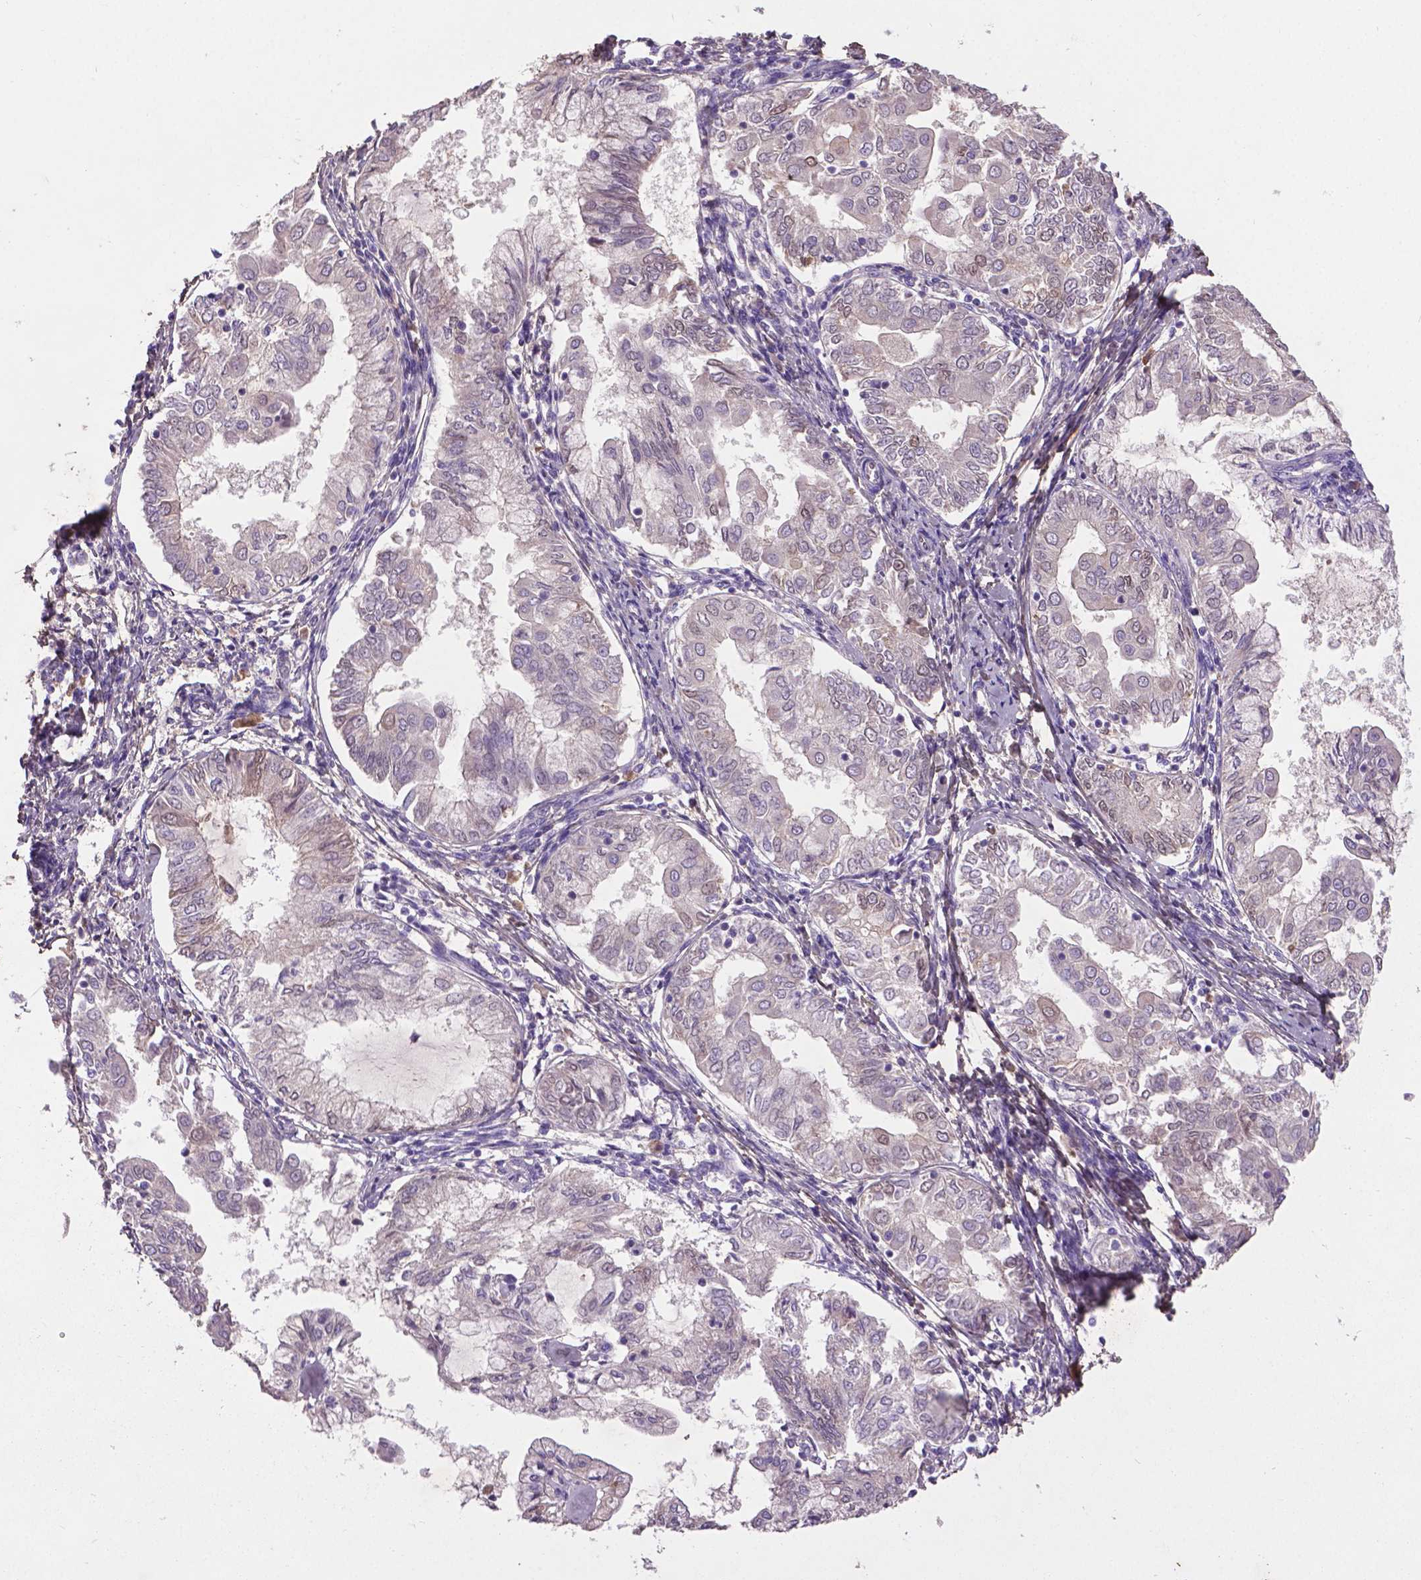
{"staining": {"intensity": "moderate", "quantity": "25%-75%", "location": "nuclear"}, "tissue": "endometrial cancer", "cell_type": "Tumor cells", "image_type": "cancer", "snomed": [{"axis": "morphology", "description": "Adenocarcinoma, NOS"}, {"axis": "topography", "description": "Endometrium"}], "caption": "This histopathology image displays adenocarcinoma (endometrial) stained with IHC to label a protein in brown. The nuclear of tumor cells show moderate positivity for the protein. Nuclei are counter-stained blue.", "gene": "SOX17", "patient": {"sex": "female", "age": 68}}